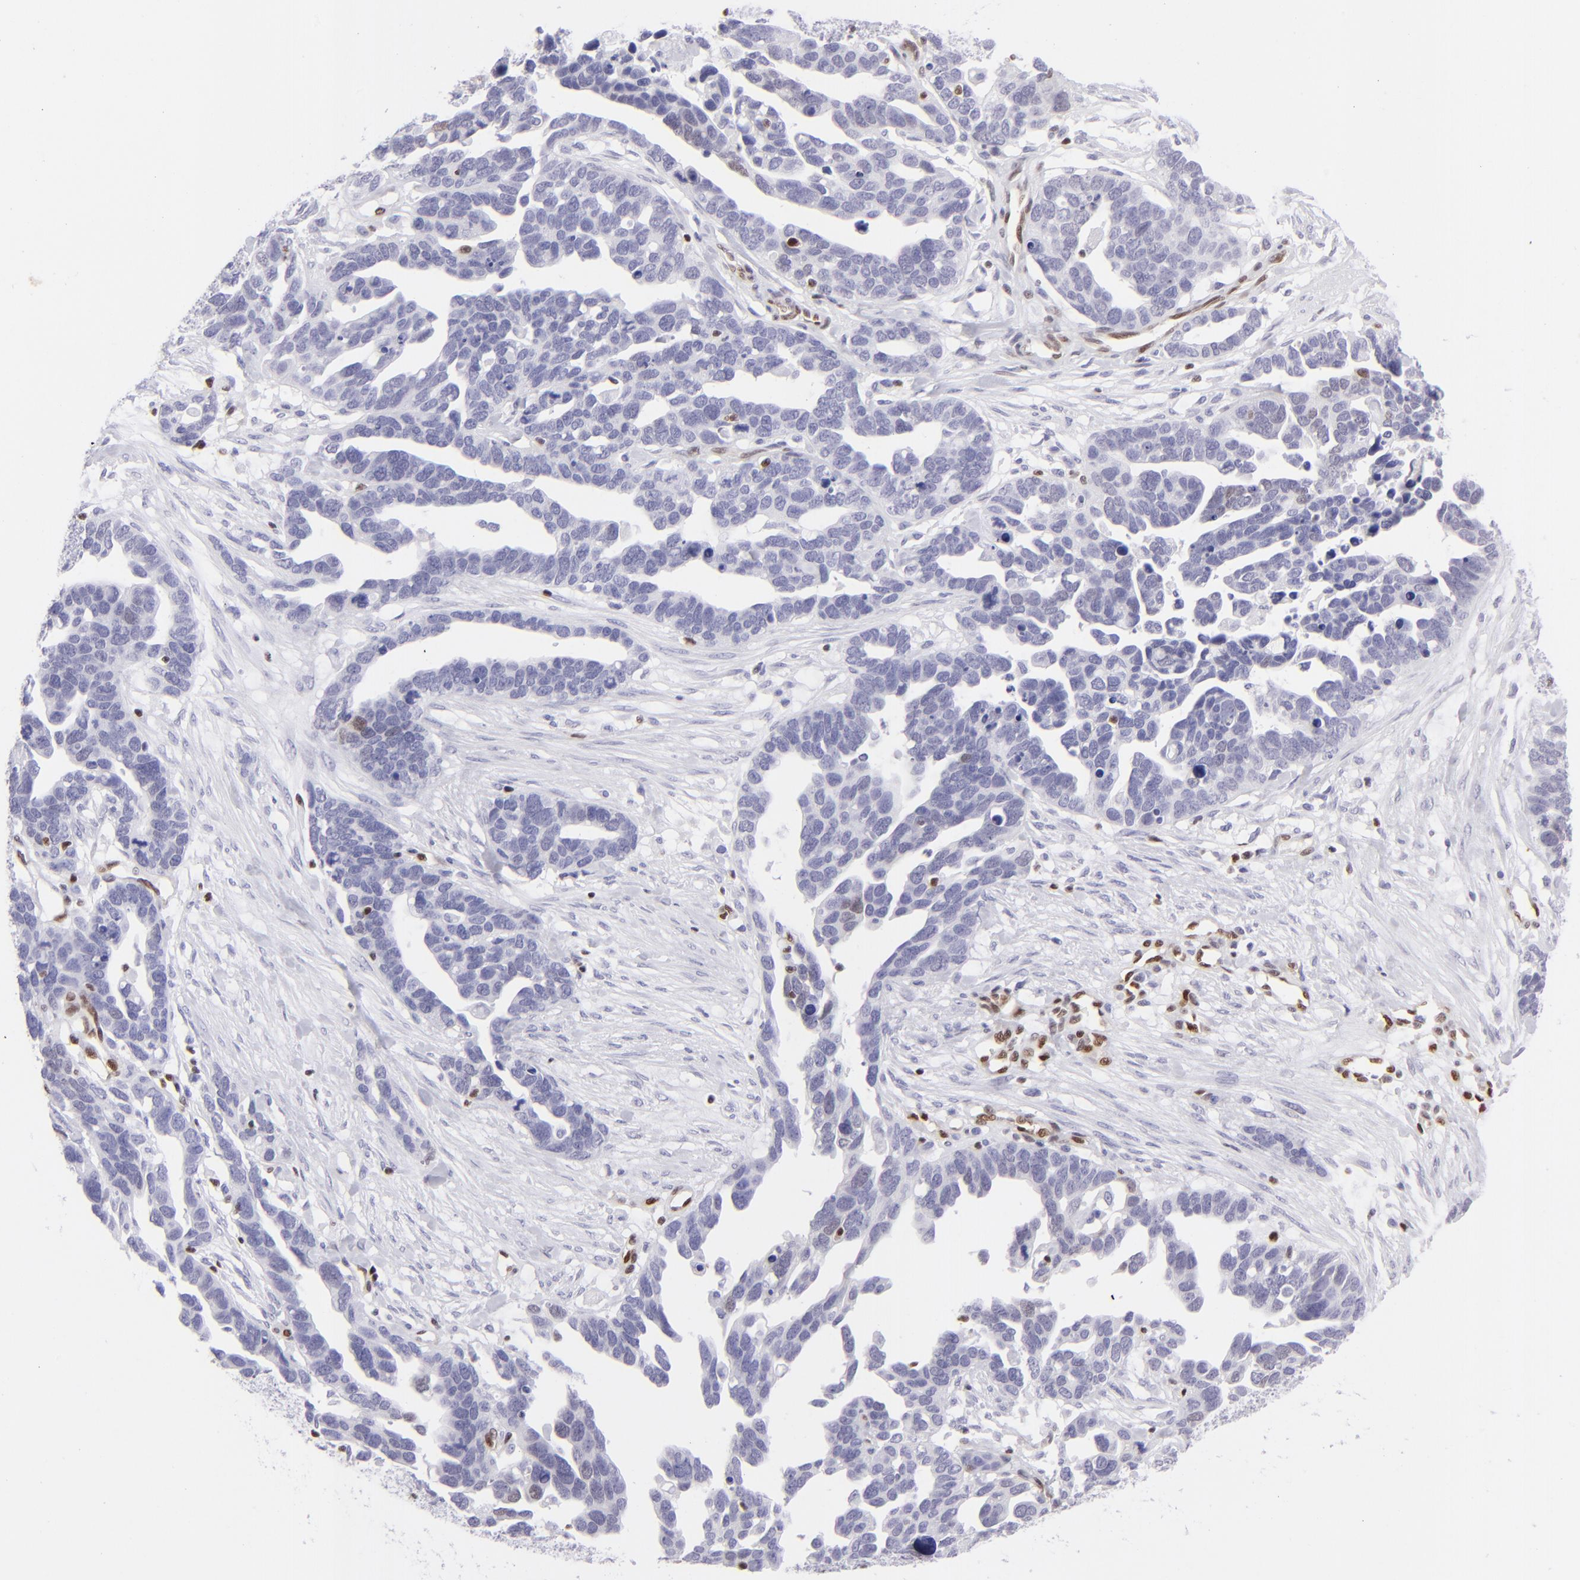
{"staining": {"intensity": "negative", "quantity": "none", "location": "none"}, "tissue": "ovarian cancer", "cell_type": "Tumor cells", "image_type": "cancer", "snomed": [{"axis": "morphology", "description": "Cystadenocarcinoma, serous, NOS"}, {"axis": "topography", "description": "Ovary"}], "caption": "Immunohistochemical staining of human ovarian cancer exhibits no significant positivity in tumor cells.", "gene": "ETS1", "patient": {"sex": "female", "age": 54}}